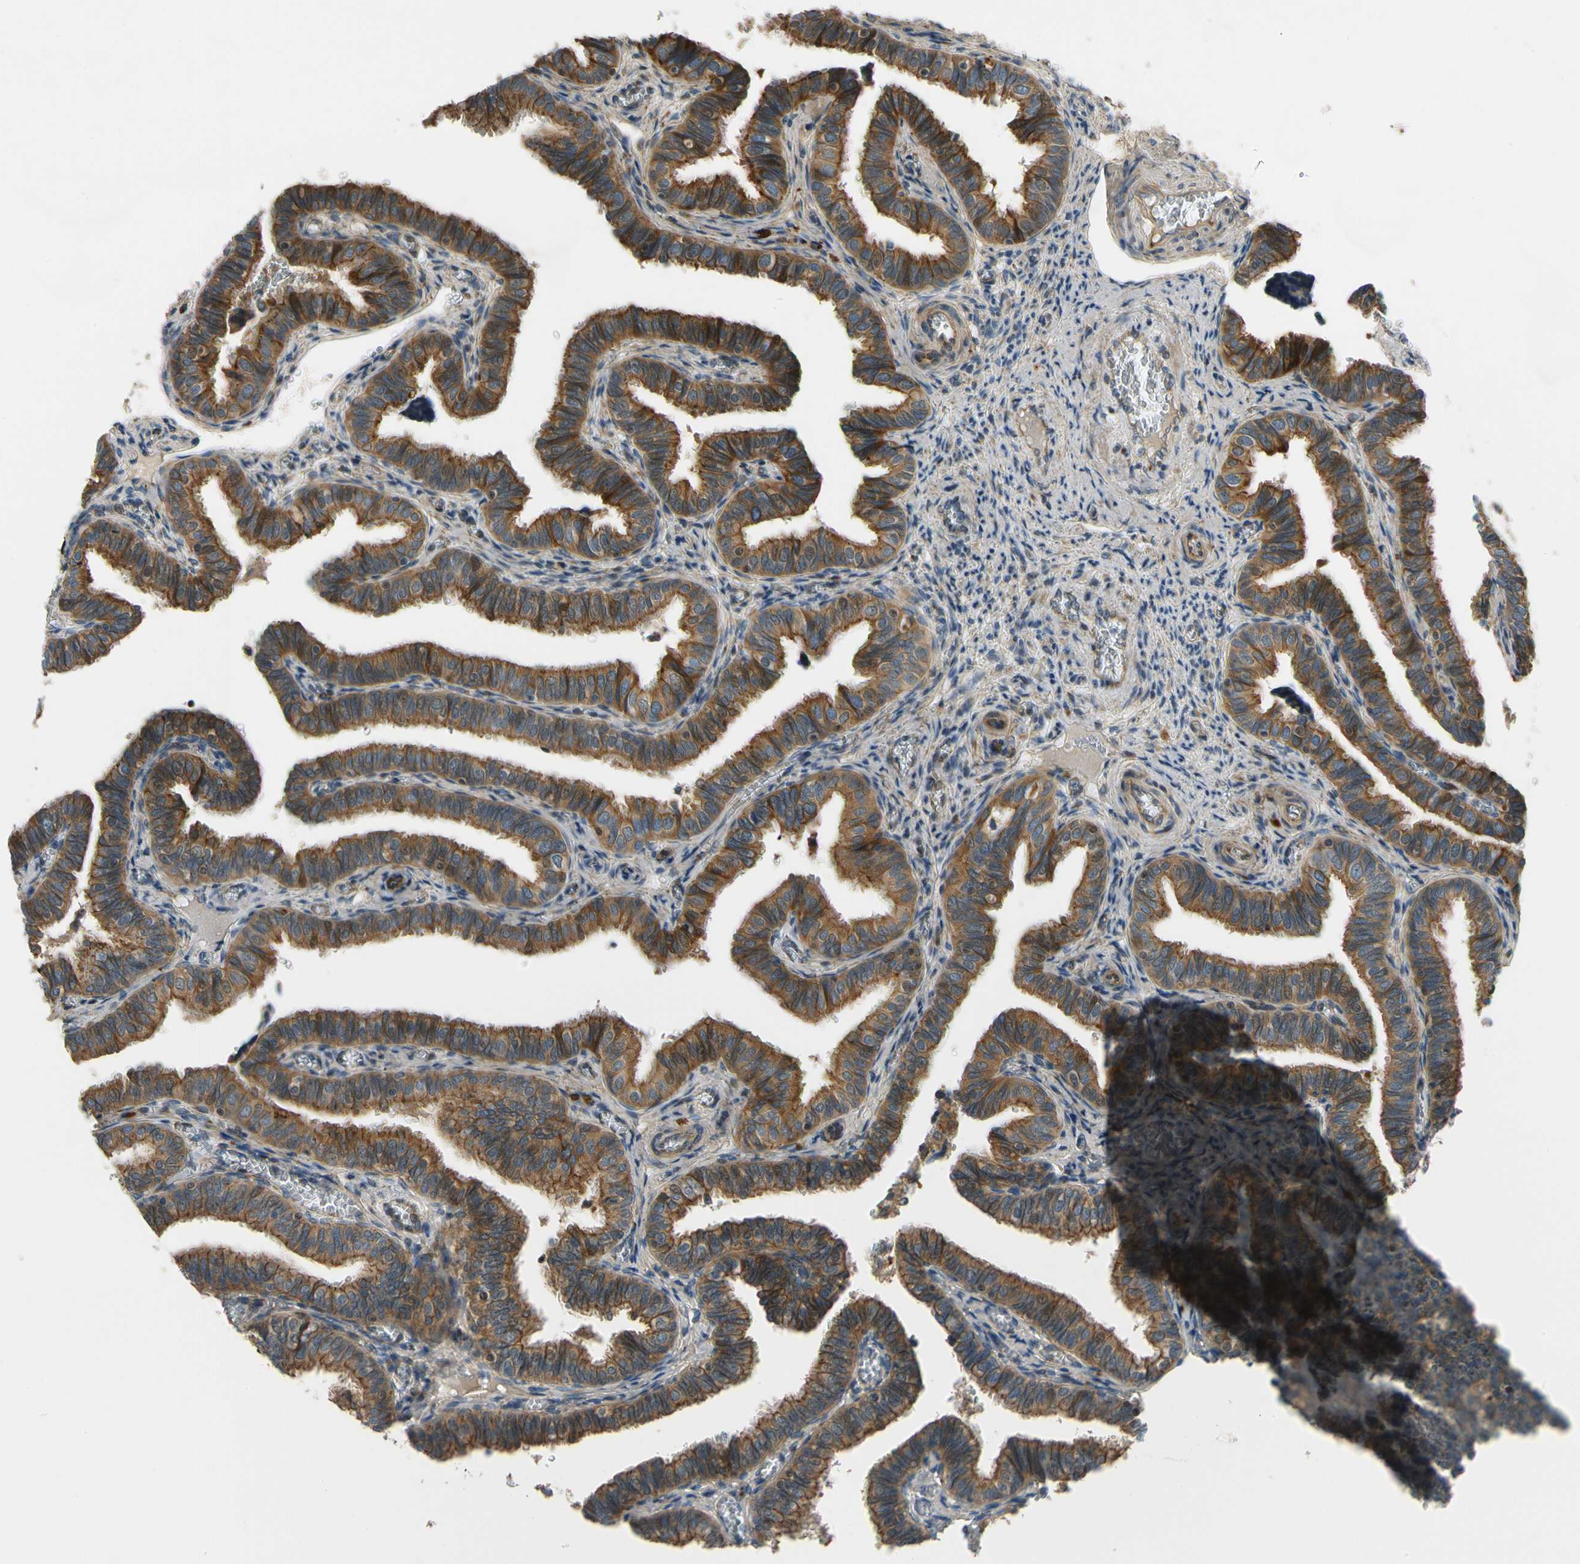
{"staining": {"intensity": "strong", "quantity": ">75%", "location": "cytoplasmic/membranous"}, "tissue": "fallopian tube", "cell_type": "Glandular cells", "image_type": "normal", "snomed": [{"axis": "morphology", "description": "Normal tissue, NOS"}, {"axis": "topography", "description": "Fallopian tube"}], "caption": "An immunohistochemistry photomicrograph of unremarkable tissue is shown. Protein staining in brown highlights strong cytoplasmic/membranous positivity in fallopian tube within glandular cells. (Brightfield microscopy of DAB IHC at high magnification).", "gene": "MST1R", "patient": {"sex": "female", "age": 46}}